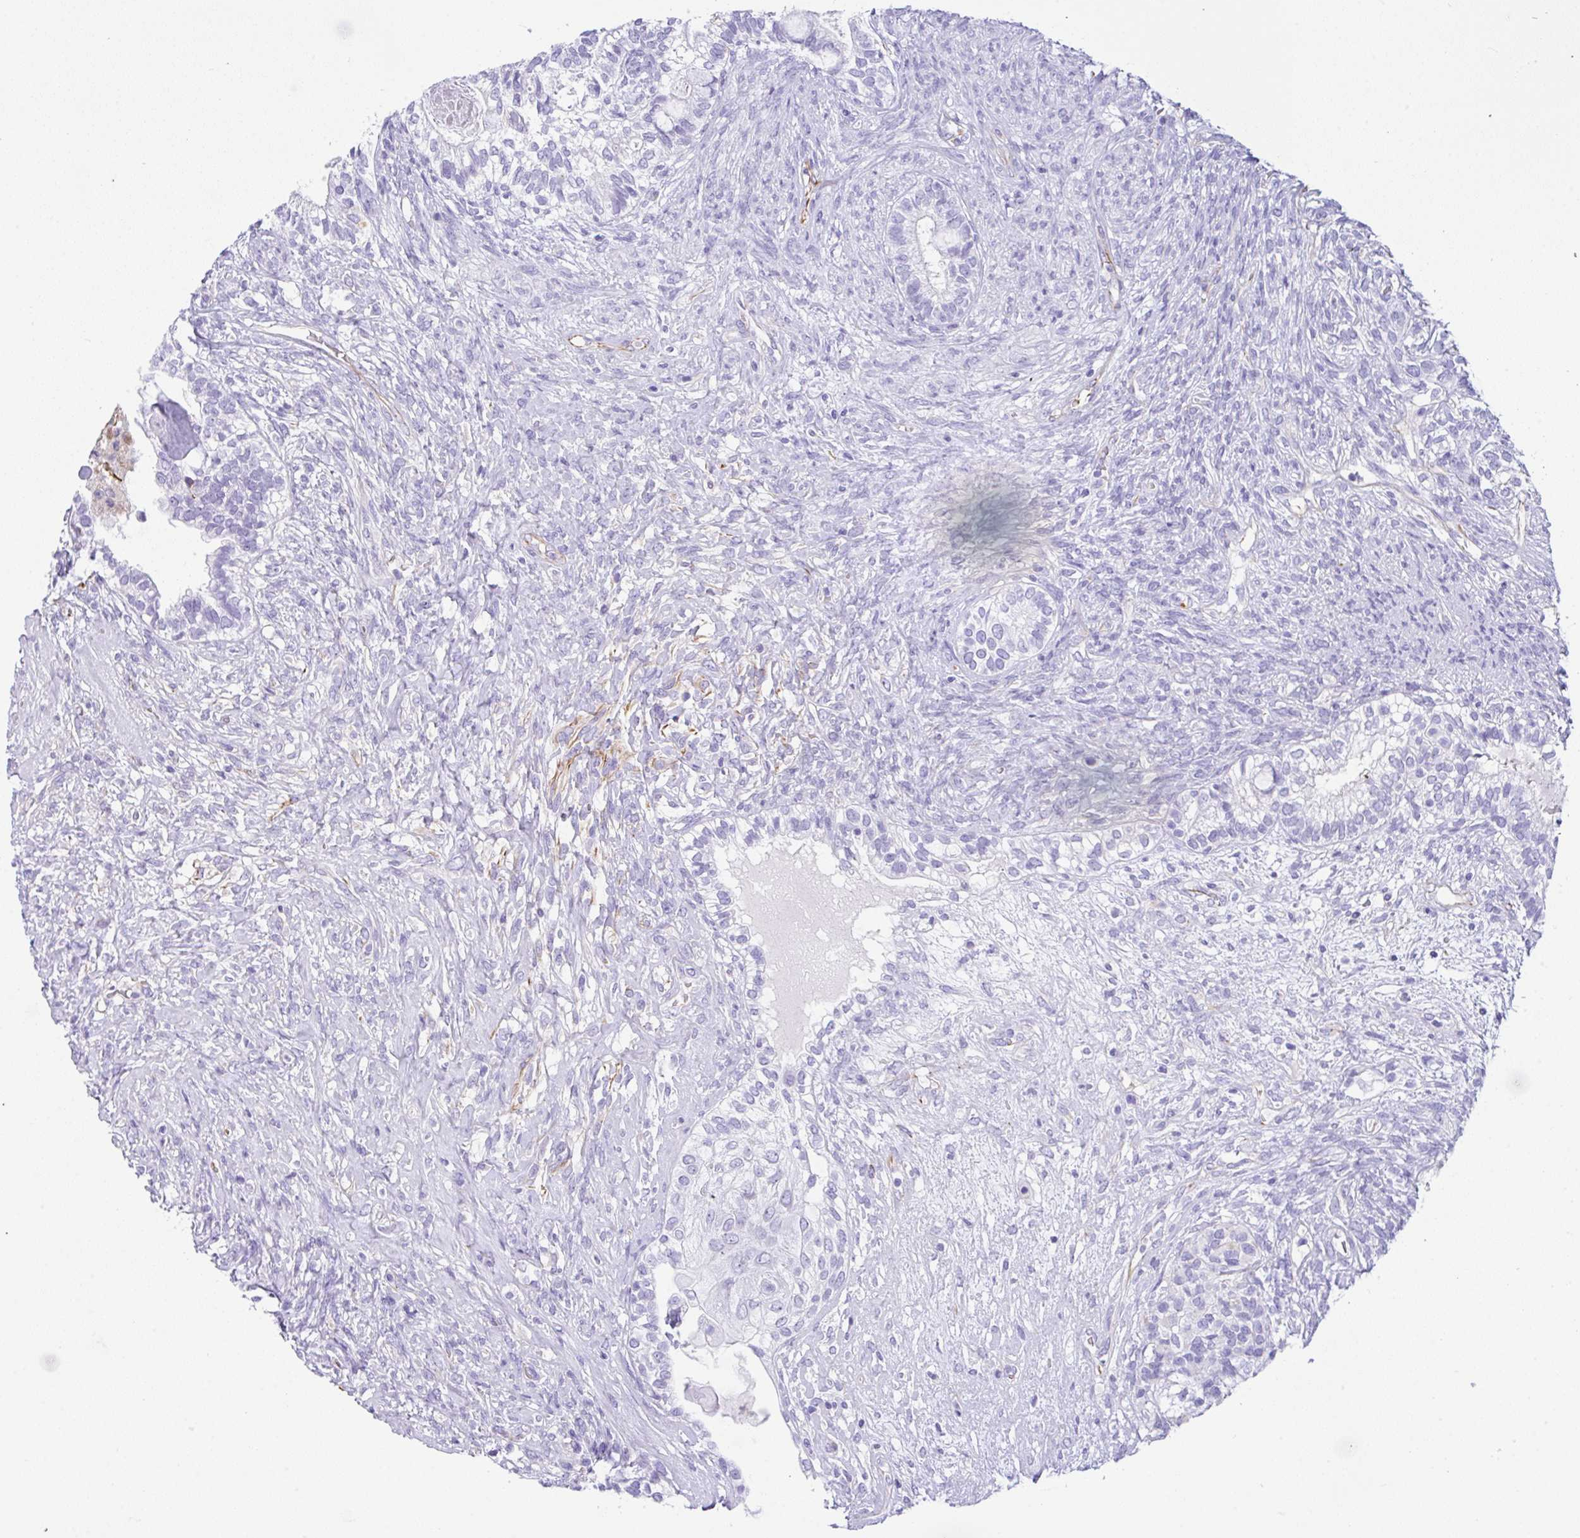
{"staining": {"intensity": "negative", "quantity": "none", "location": "none"}, "tissue": "testis cancer", "cell_type": "Tumor cells", "image_type": "cancer", "snomed": [{"axis": "morphology", "description": "Seminoma, NOS"}, {"axis": "morphology", "description": "Carcinoma, Embryonal, NOS"}, {"axis": "topography", "description": "Testis"}], "caption": "A photomicrograph of human embryonal carcinoma (testis) is negative for staining in tumor cells.", "gene": "NDUFAF8", "patient": {"sex": "male", "age": 41}}